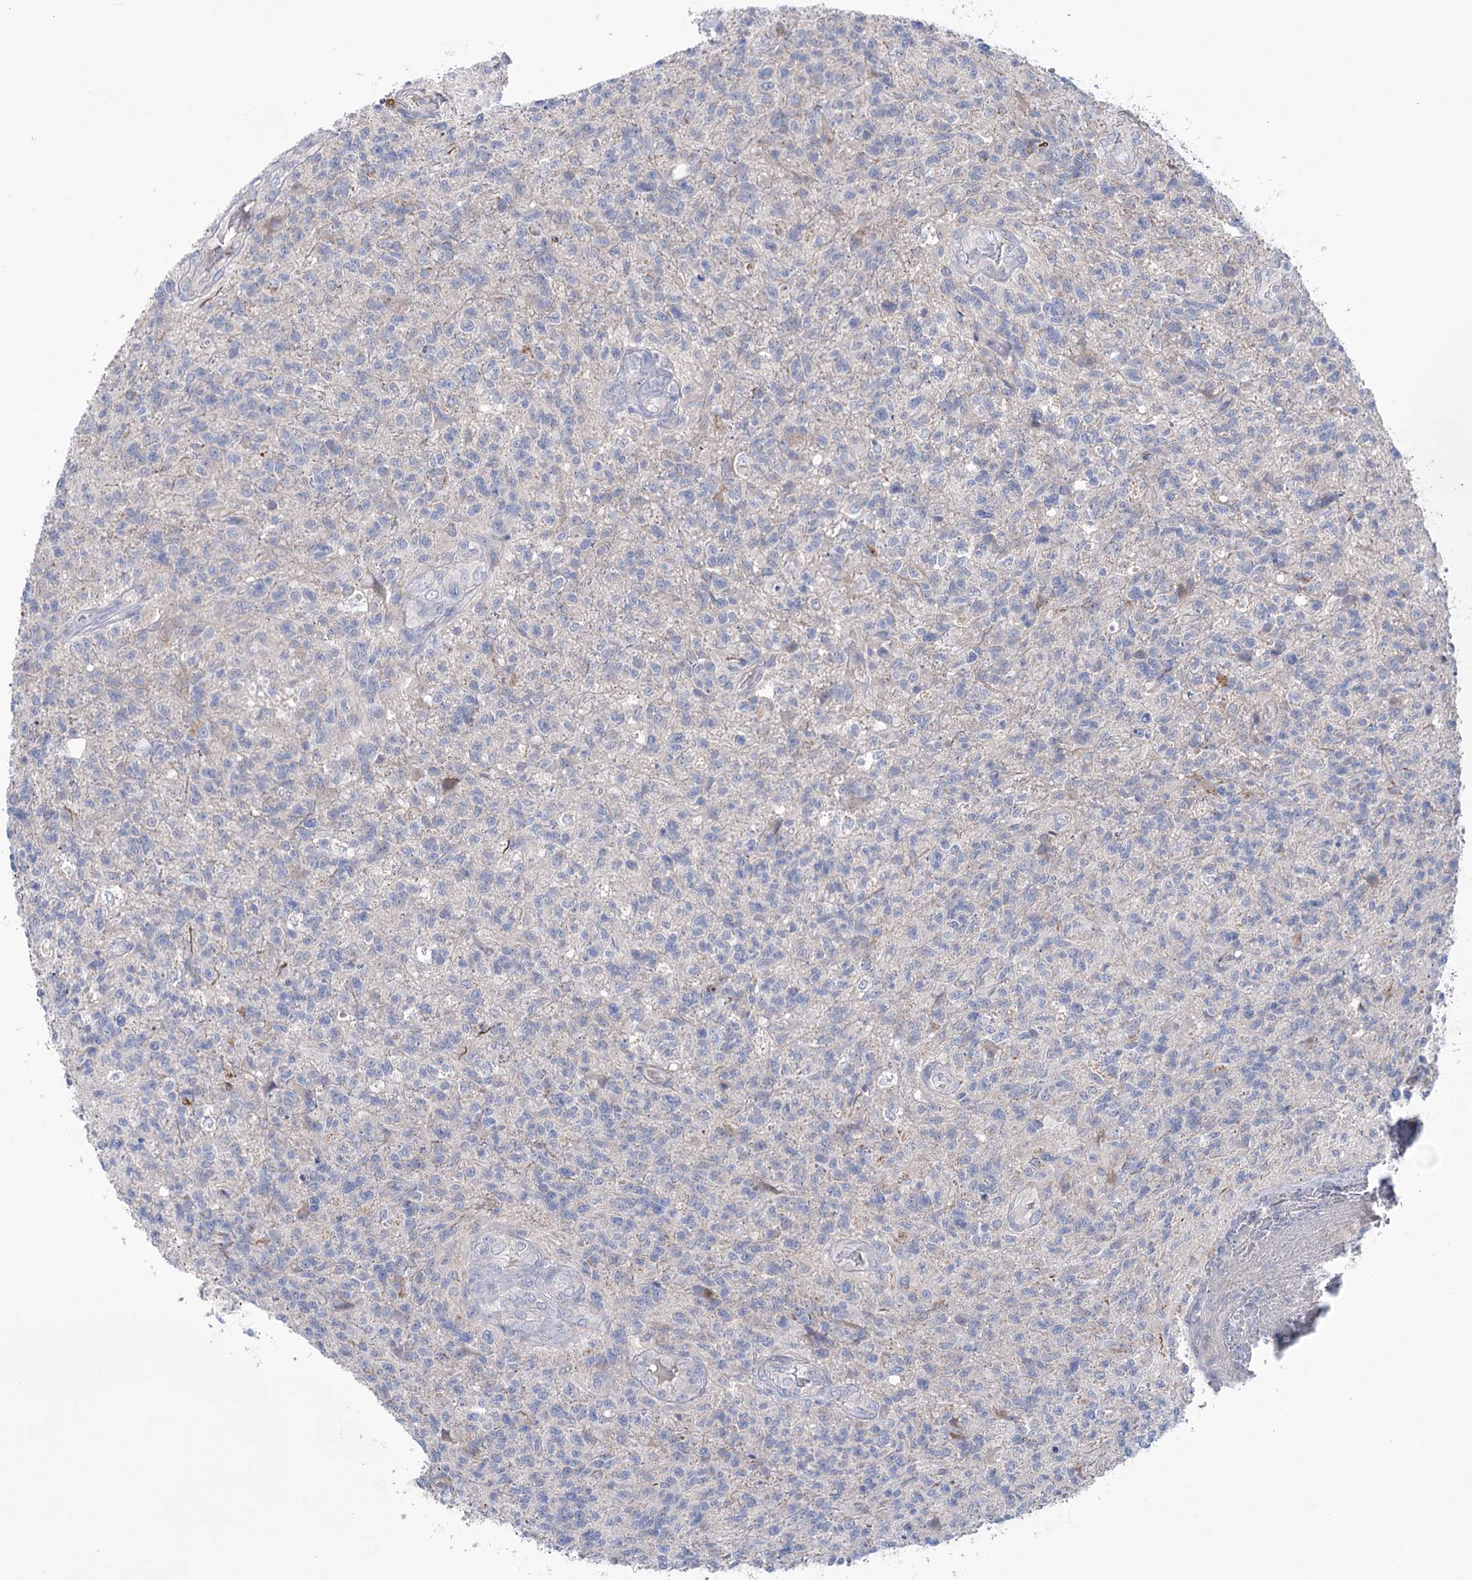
{"staining": {"intensity": "negative", "quantity": "none", "location": "none"}, "tissue": "glioma", "cell_type": "Tumor cells", "image_type": "cancer", "snomed": [{"axis": "morphology", "description": "Glioma, malignant, High grade"}, {"axis": "topography", "description": "Brain"}], "caption": "The immunohistochemistry (IHC) photomicrograph has no significant positivity in tumor cells of glioma tissue.", "gene": "MTCH2", "patient": {"sex": "male", "age": 56}}